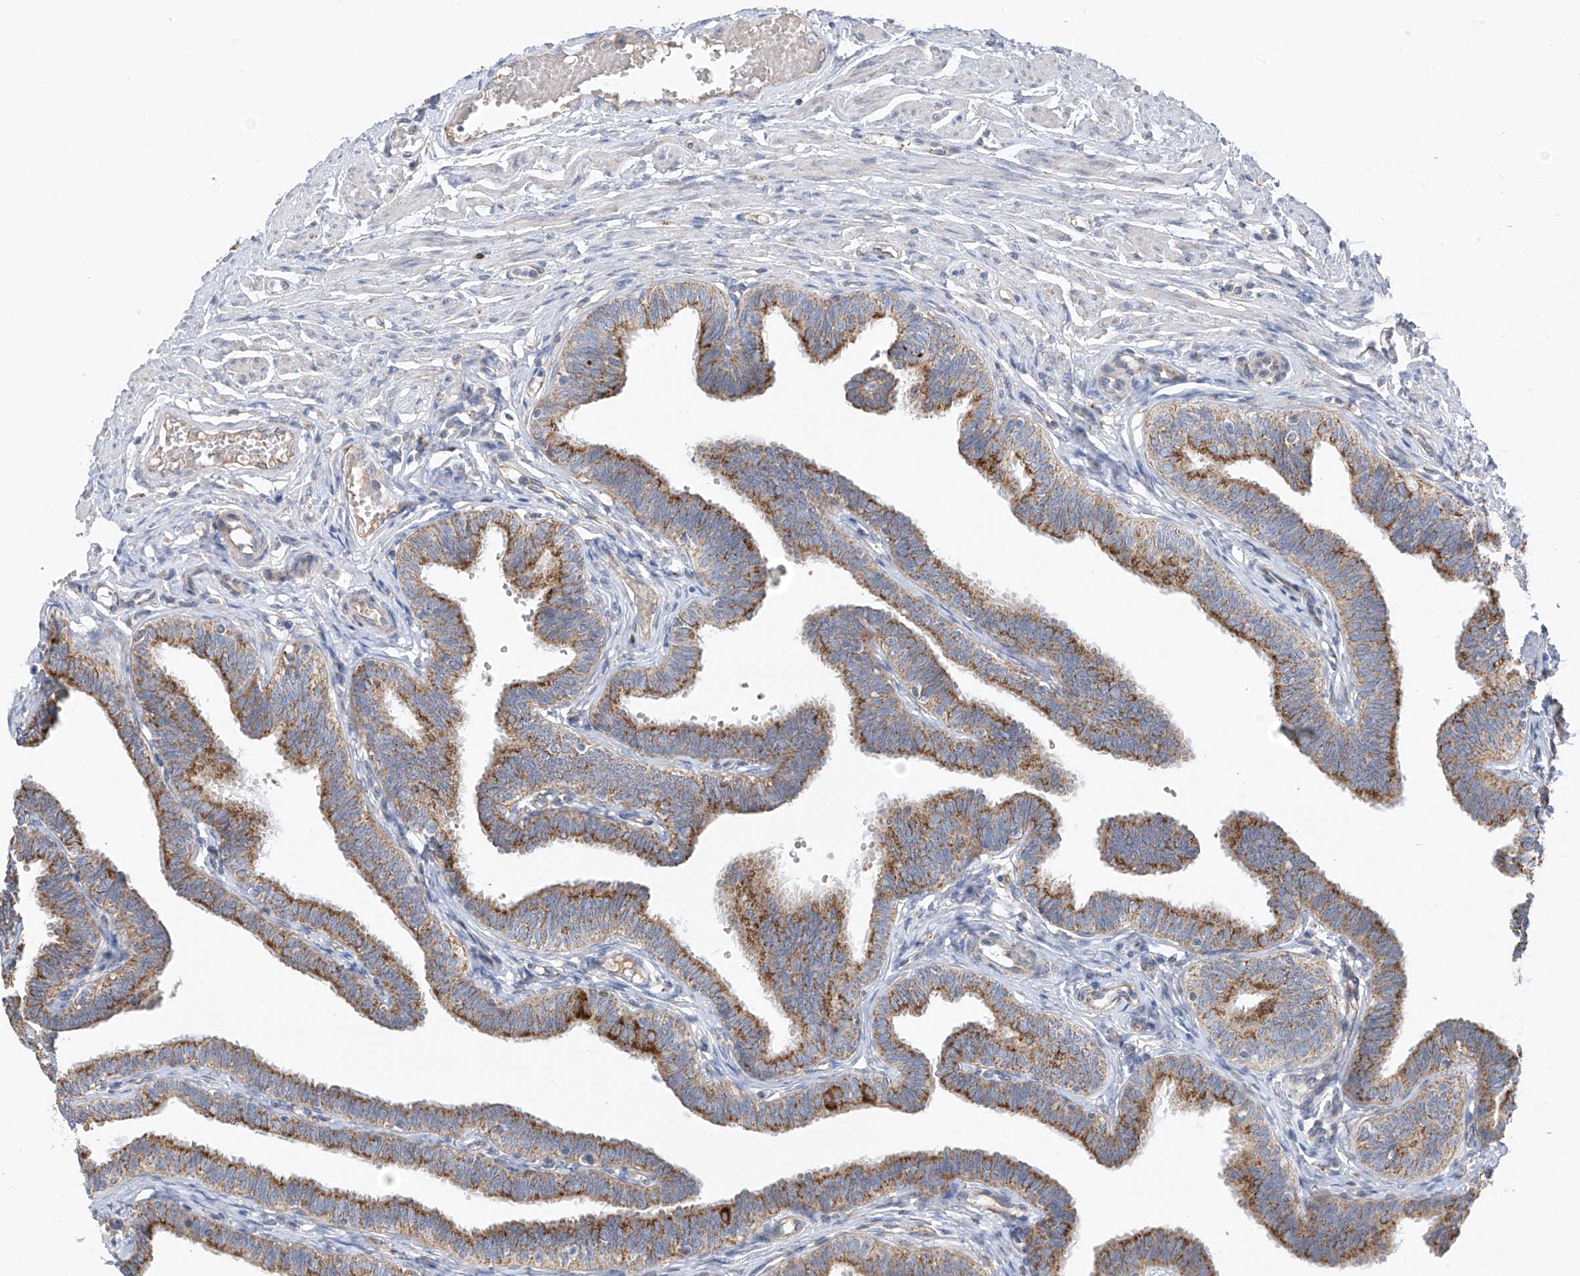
{"staining": {"intensity": "moderate", "quantity": ">75%", "location": "cytoplasmic/membranous"}, "tissue": "fallopian tube", "cell_type": "Glandular cells", "image_type": "normal", "snomed": [{"axis": "morphology", "description": "Normal tissue, NOS"}, {"axis": "topography", "description": "Fallopian tube"}, {"axis": "topography", "description": "Ovary"}], "caption": "Moderate cytoplasmic/membranous expression for a protein is identified in about >75% of glandular cells of benign fallopian tube using IHC.", "gene": "EOMES", "patient": {"sex": "female", "age": 23}}